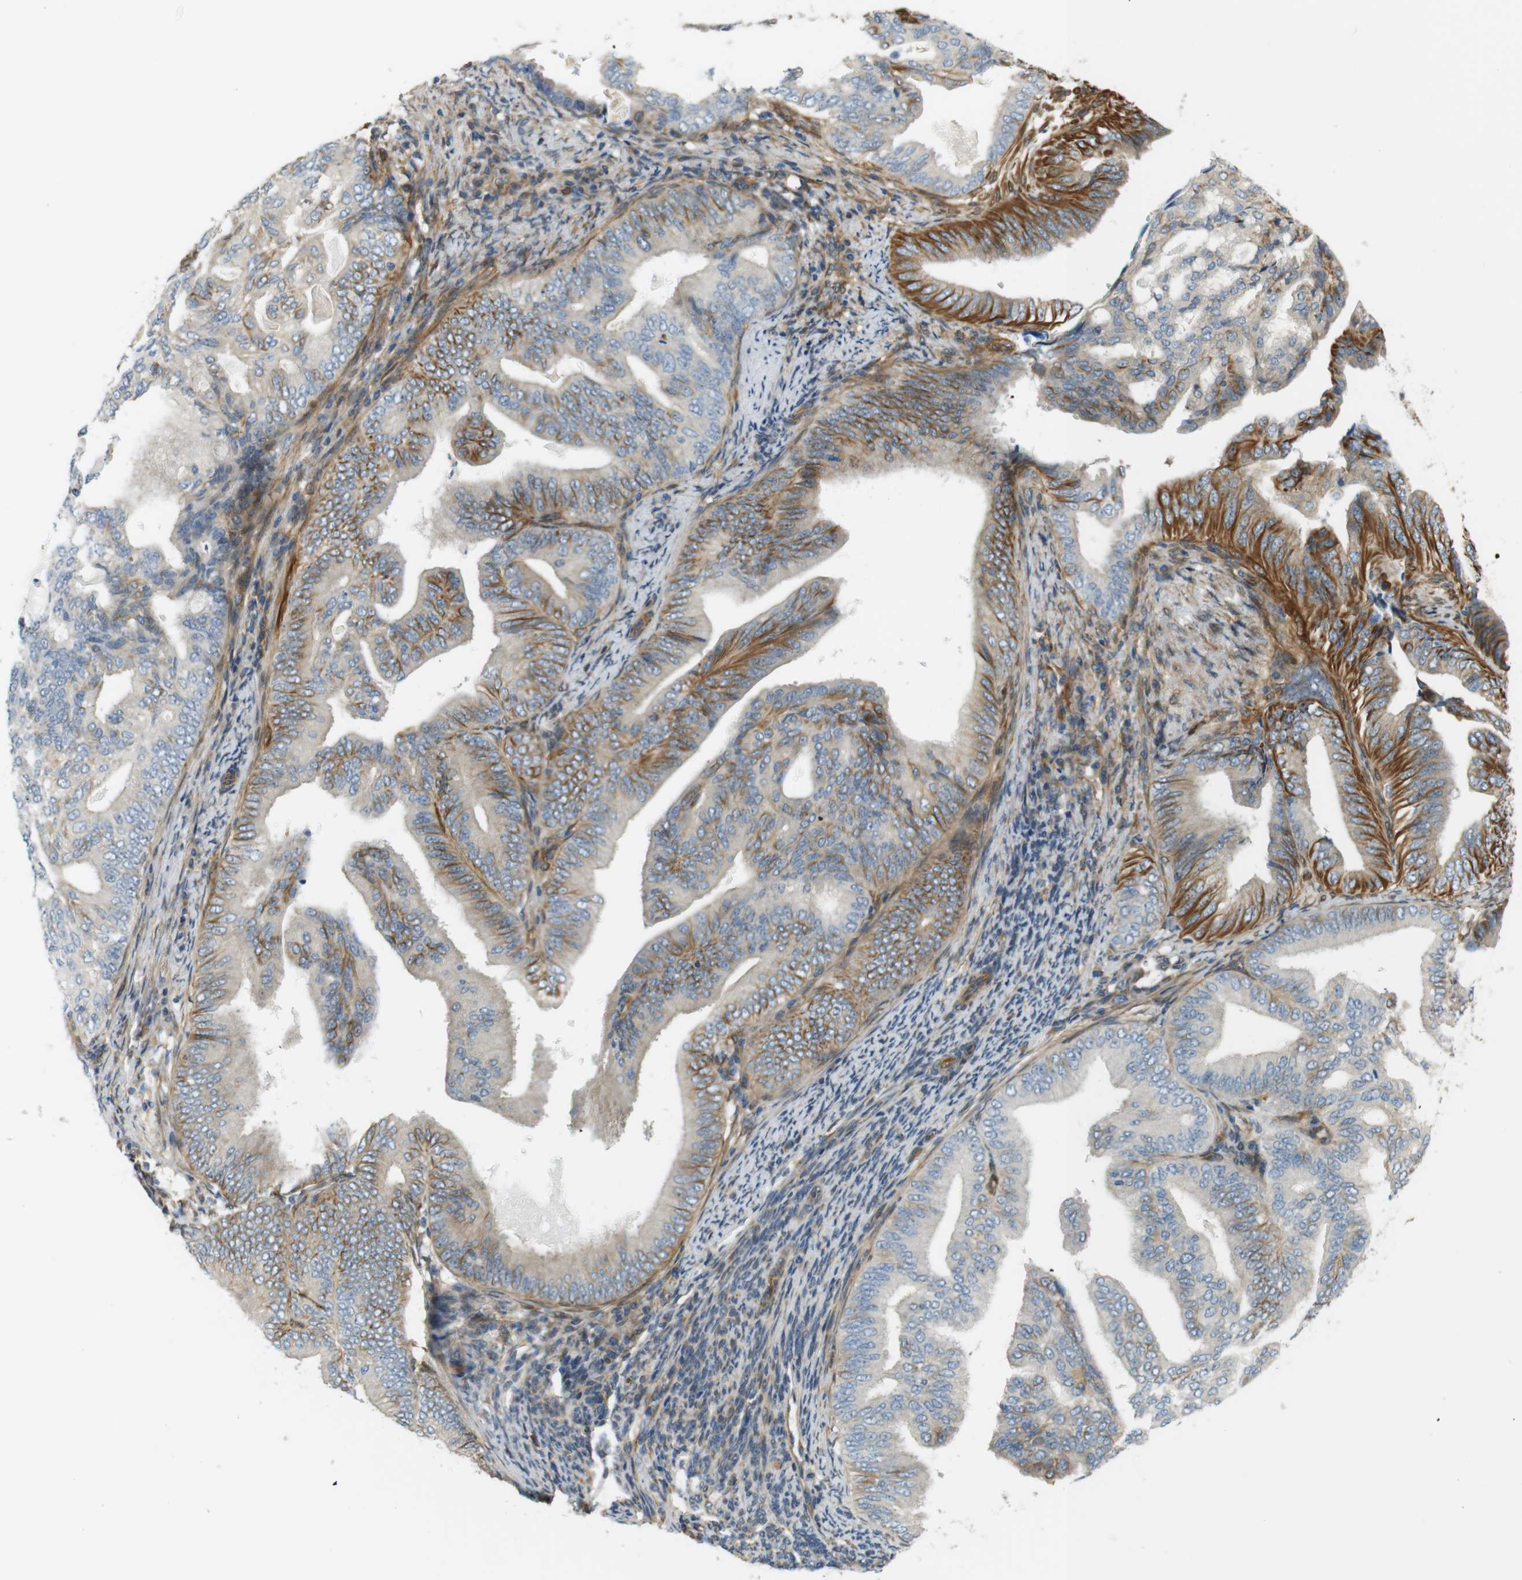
{"staining": {"intensity": "moderate", "quantity": "25%-75%", "location": "cytoplasmic/membranous"}, "tissue": "endometrial cancer", "cell_type": "Tumor cells", "image_type": "cancer", "snomed": [{"axis": "morphology", "description": "Adenocarcinoma, NOS"}, {"axis": "topography", "description": "Endometrium"}], "caption": "The immunohistochemical stain highlights moderate cytoplasmic/membranous positivity in tumor cells of adenocarcinoma (endometrial) tissue.", "gene": "CYTH3", "patient": {"sex": "female", "age": 58}}